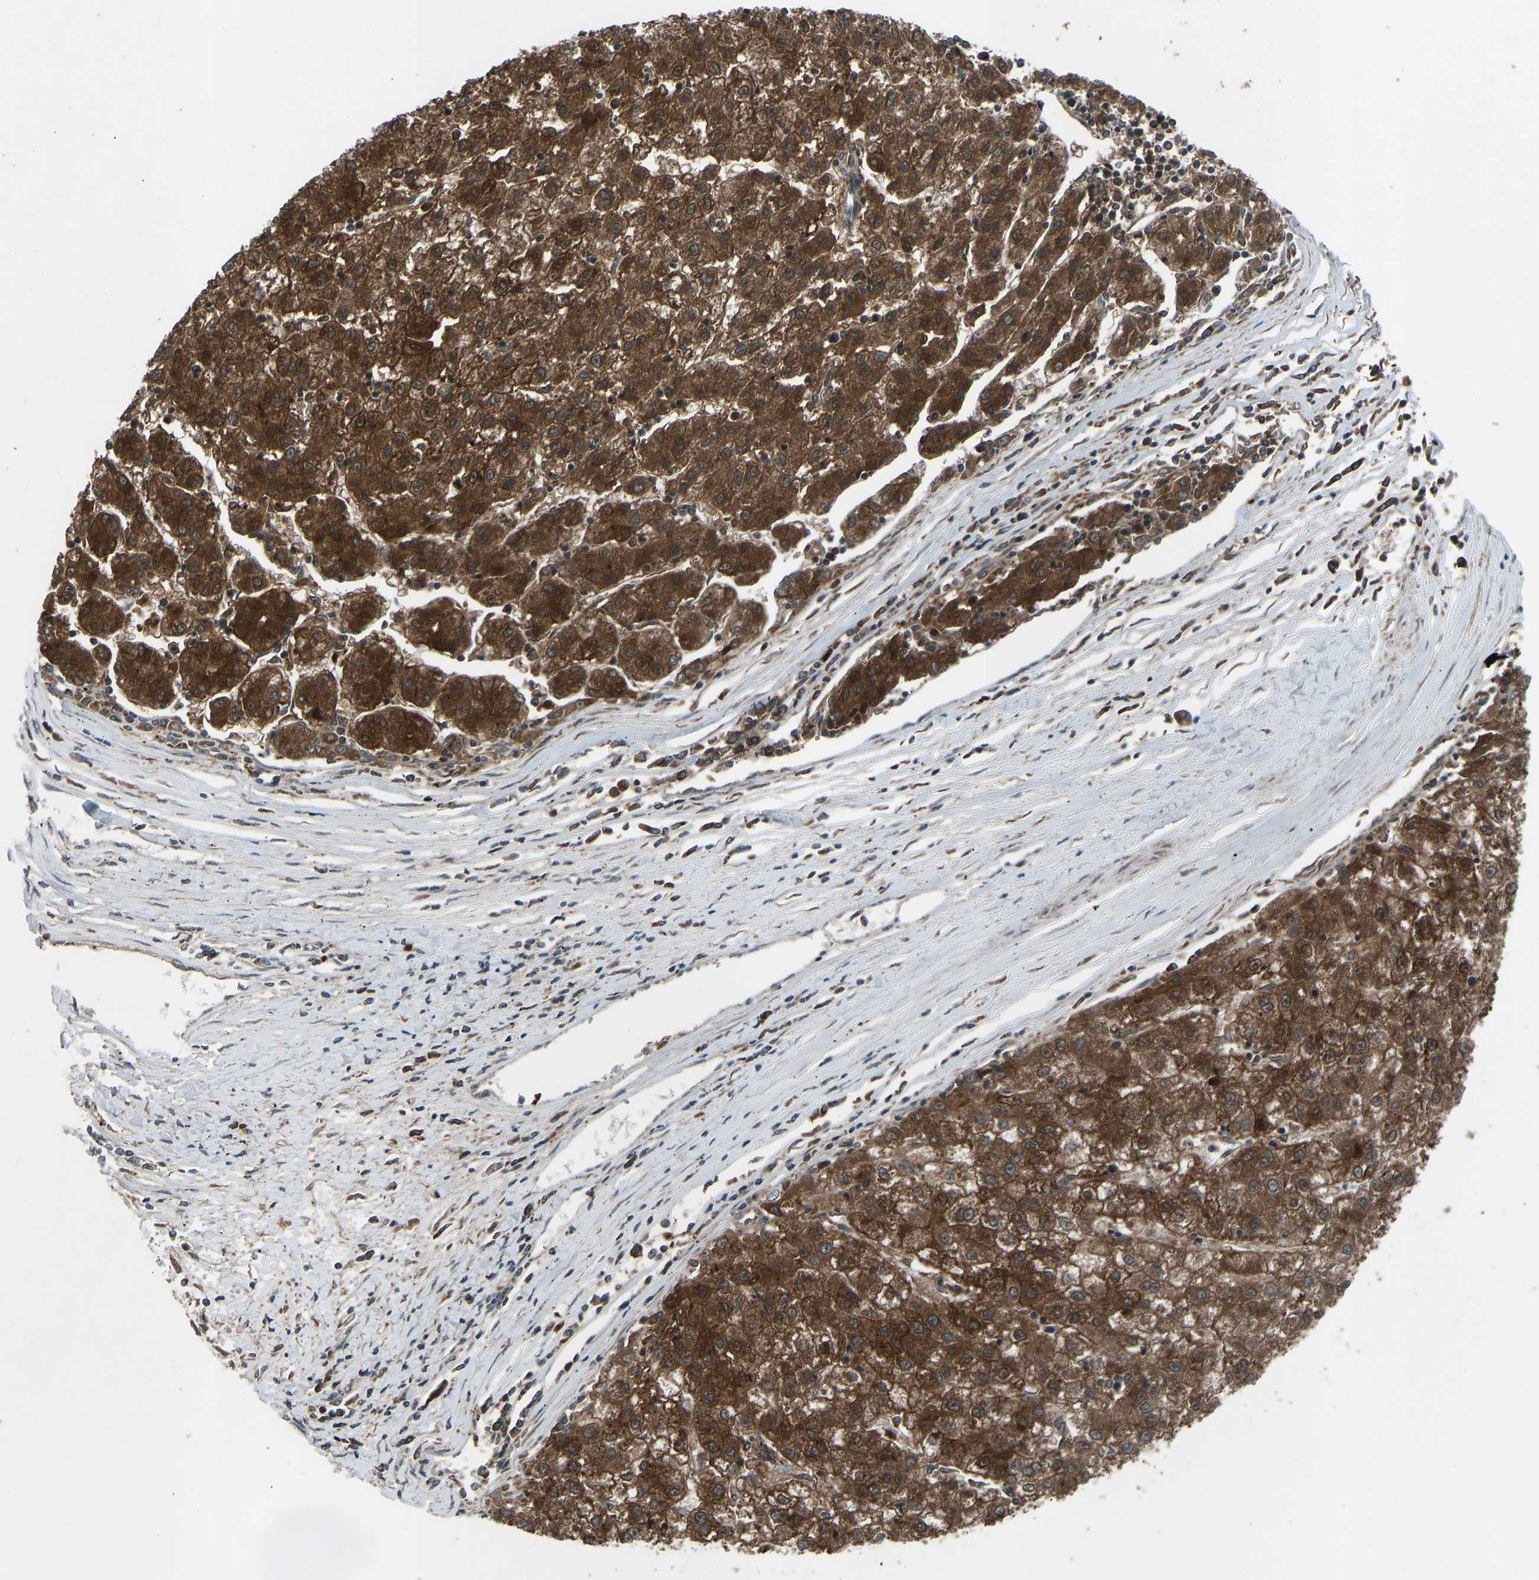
{"staining": {"intensity": "strong", "quantity": ">75%", "location": "cytoplasmic/membranous"}, "tissue": "liver cancer", "cell_type": "Tumor cells", "image_type": "cancer", "snomed": [{"axis": "morphology", "description": "Carcinoma, Hepatocellular, NOS"}, {"axis": "topography", "description": "Liver"}], "caption": "Liver cancer (hepatocellular carcinoma) stained with a protein marker shows strong staining in tumor cells.", "gene": "SLC43A1", "patient": {"sex": "male", "age": 72}}